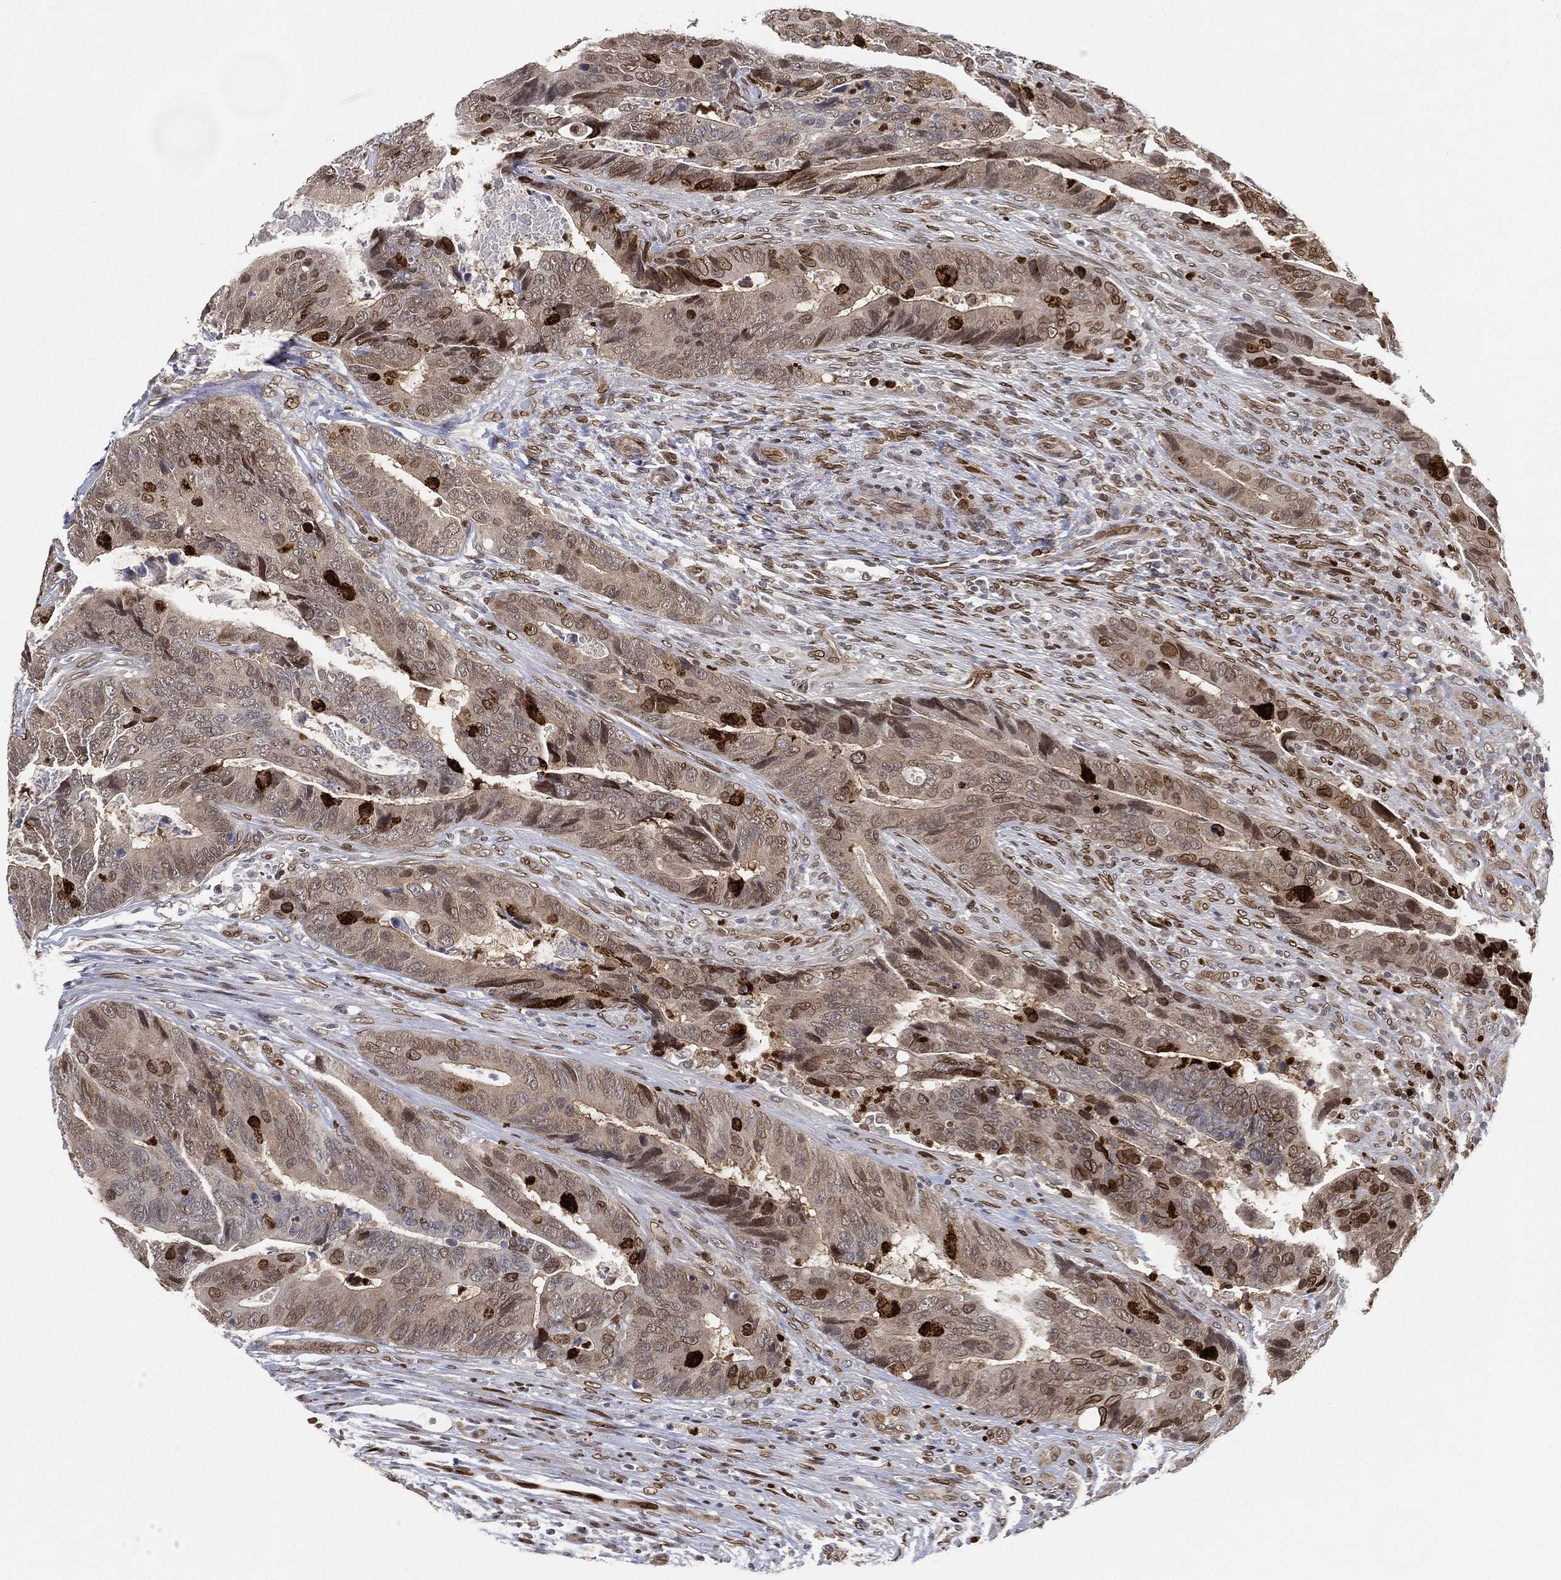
{"staining": {"intensity": "strong", "quantity": "<25%", "location": "nuclear"}, "tissue": "colorectal cancer", "cell_type": "Tumor cells", "image_type": "cancer", "snomed": [{"axis": "morphology", "description": "Adenocarcinoma, NOS"}, {"axis": "topography", "description": "Colon"}], "caption": "Immunohistochemistry (IHC) of human colorectal cancer reveals medium levels of strong nuclear staining in about <25% of tumor cells.", "gene": "LMNB1", "patient": {"sex": "female", "age": 56}}